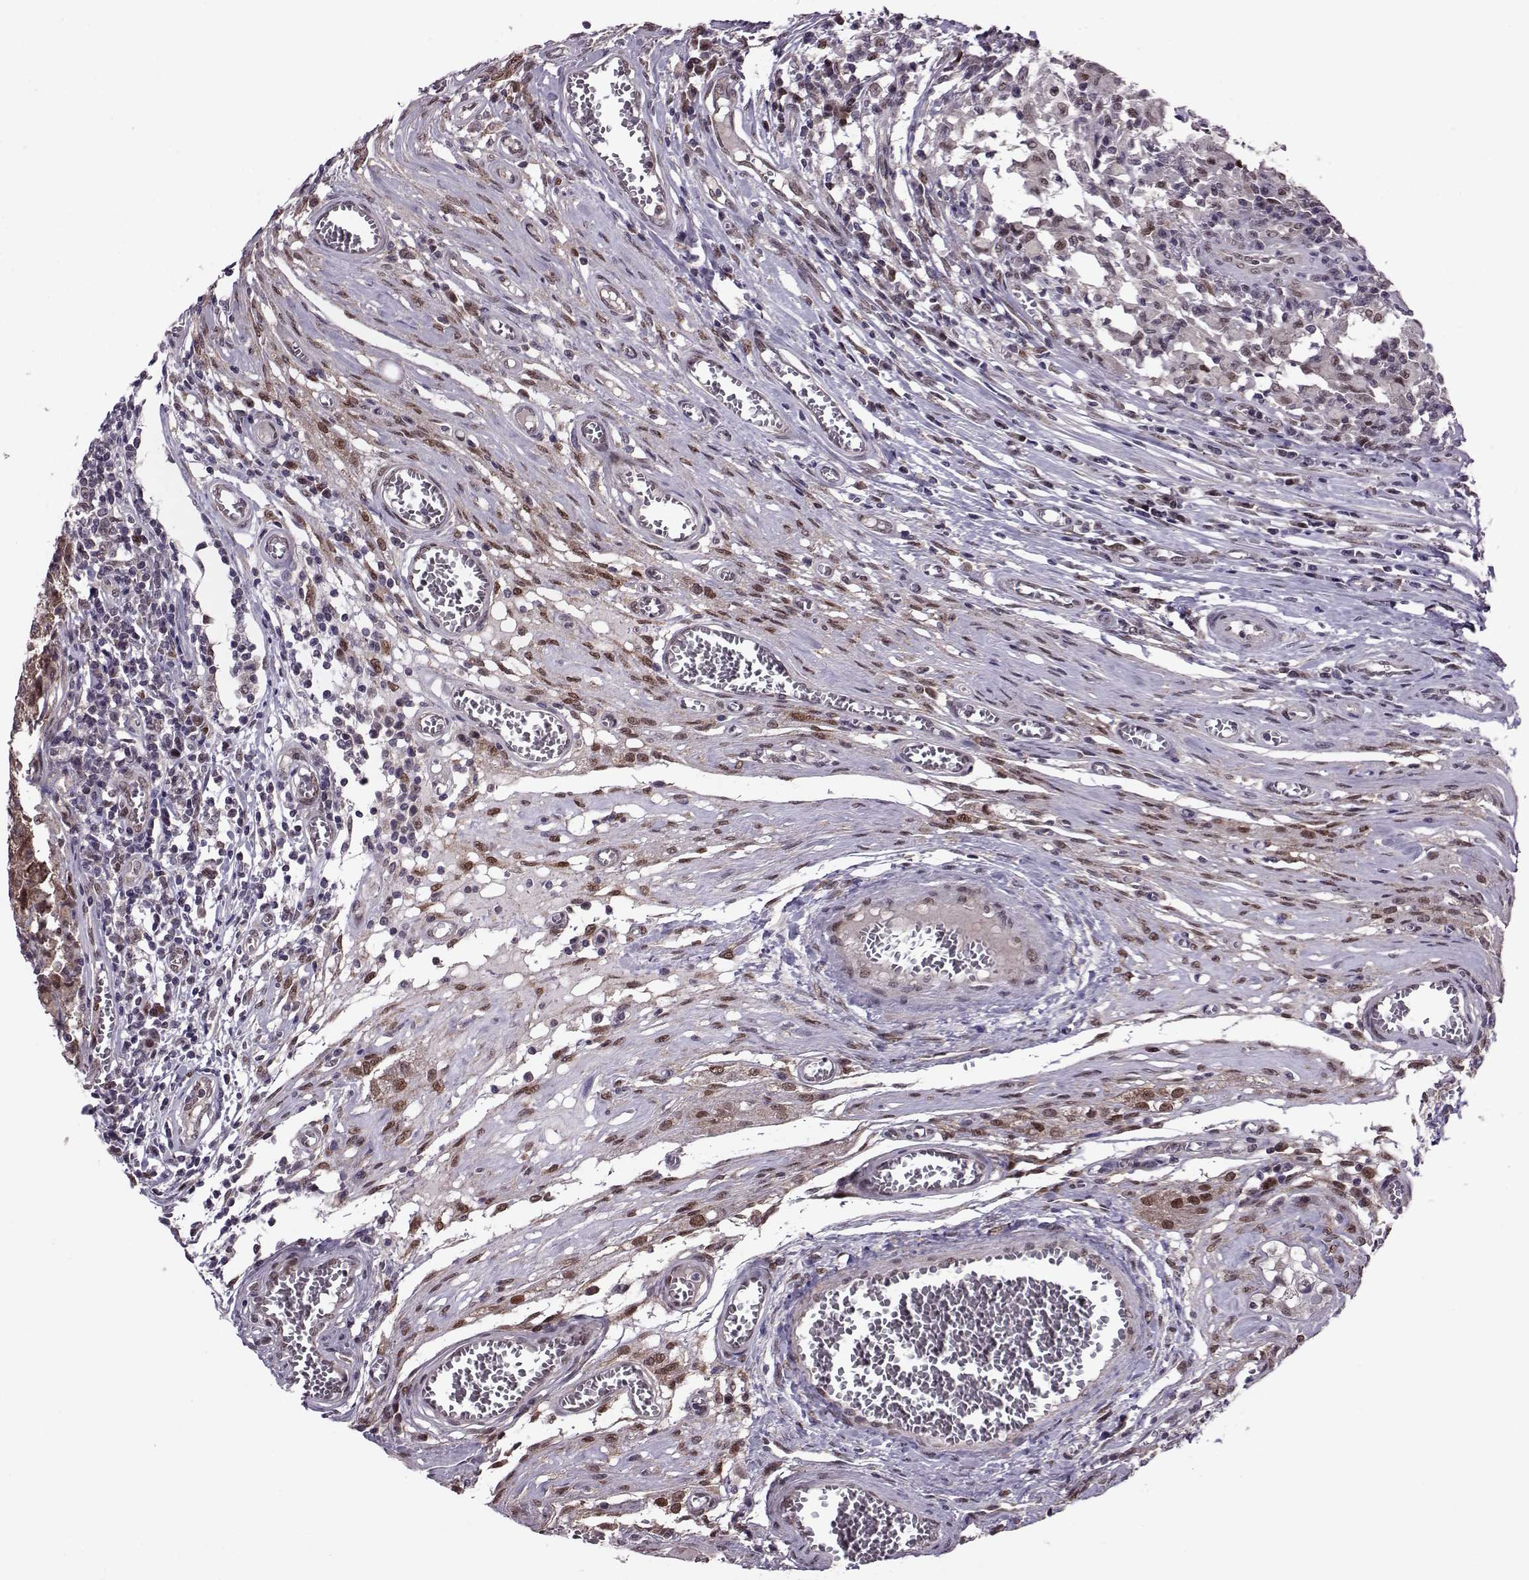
{"staining": {"intensity": "weak", "quantity": "25%-75%", "location": "cytoplasmic/membranous,nuclear"}, "tissue": "testis cancer", "cell_type": "Tumor cells", "image_type": "cancer", "snomed": [{"axis": "morphology", "description": "Carcinoma, Embryonal, NOS"}, {"axis": "topography", "description": "Testis"}], "caption": "Weak cytoplasmic/membranous and nuclear protein positivity is seen in about 25%-75% of tumor cells in embryonal carcinoma (testis).", "gene": "CDK4", "patient": {"sex": "male", "age": 36}}